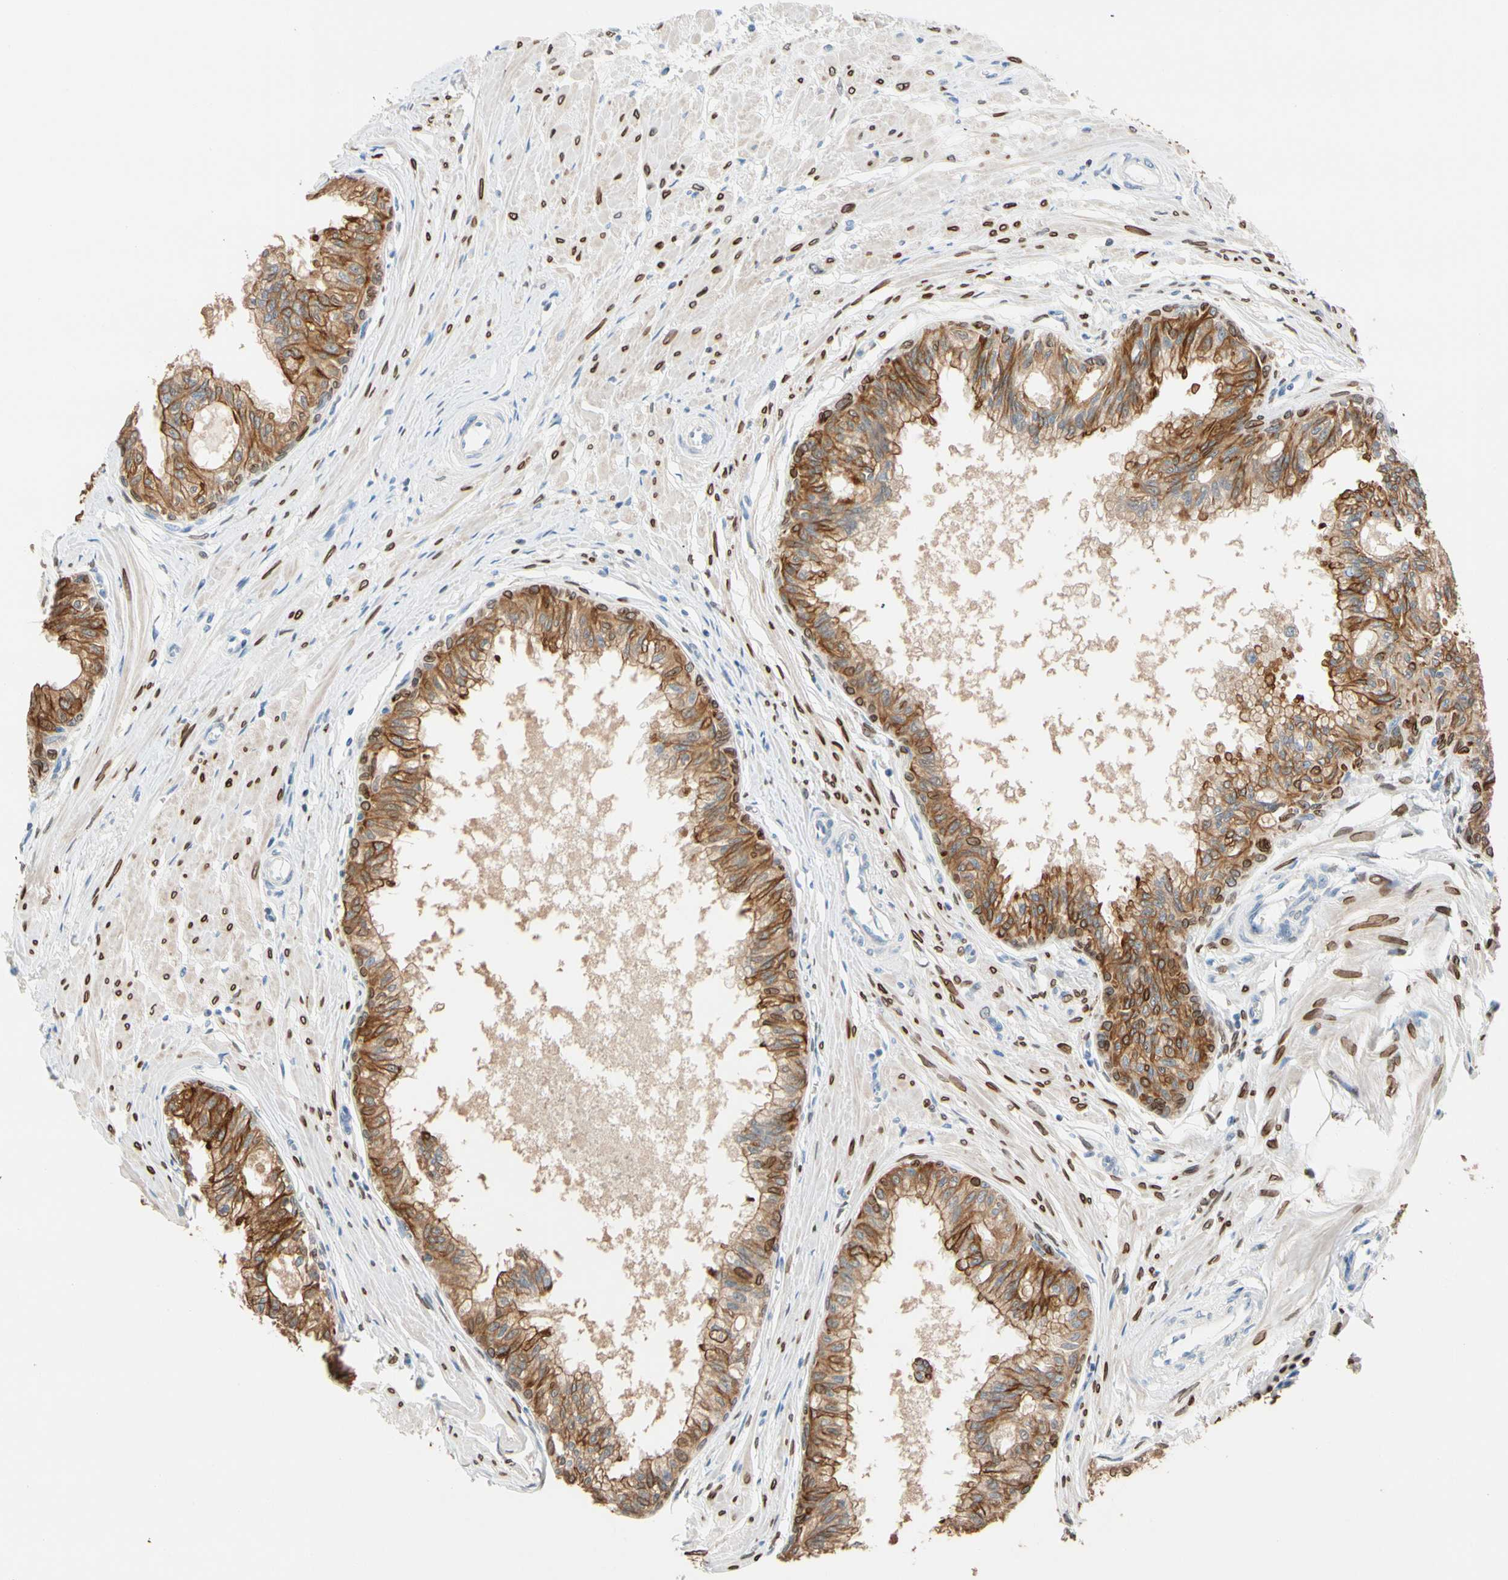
{"staining": {"intensity": "strong", "quantity": ">75%", "location": "cytoplasmic/membranous"}, "tissue": "prostate", "cell_type": "Glandular cells", "image_type": "normal", "snomed": [{"axis": "morphology", "description": "Normal tissue, NOS"}, {"axis": "topography", "description": "Prostate"}, {"axis": "topography", "description": "Seminal veicle"}], "caption": "Normal prostate reveals strong cytoplasmic/membranous positivity in about >75% of glandular cells, visualized by immunohistochemistry.", "gene": "ZNF132", "patient": {"sex": "male", "age": 60}}